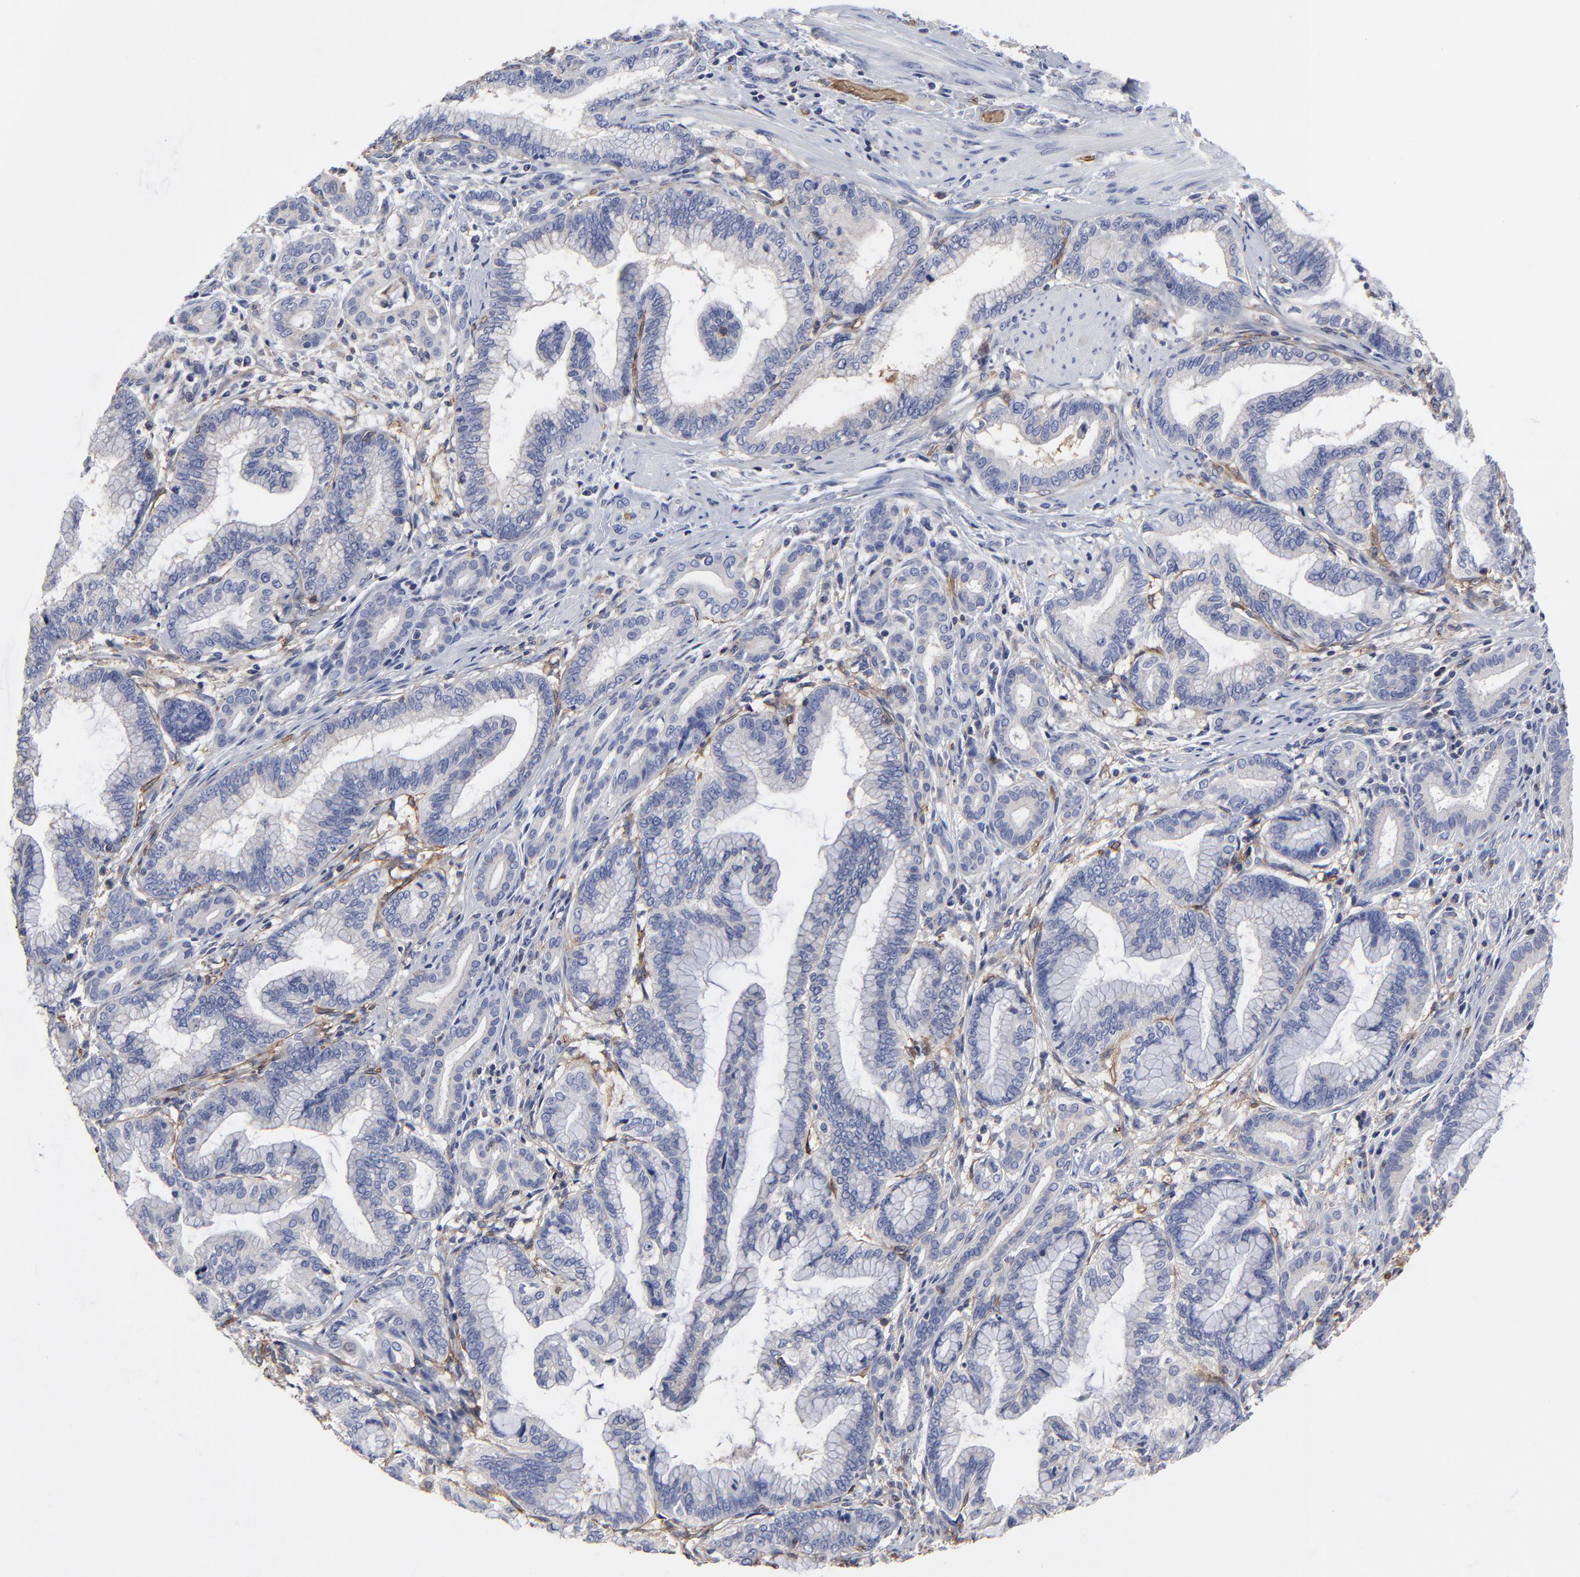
{"staining": {"intensity": "negative", "quantity": "none", "location": "none"}, "tissue": "pancreatic cancer", "cell_type": "Tumor cells", "image_type": "cancer", "snomed": [{"axis": "morphology", "description": "Adenocarcinoma, NOS"}, {"axis": "topography", "description": "Pancreas"}], "caption": "Immunohistochemistry (IHC) image of pancreatic adenocarcinoma stained for a protein (brown), which shows no staining in tumor cells.", "gene": "PAG1", "patient": {"sex": "female", "age": 64}}